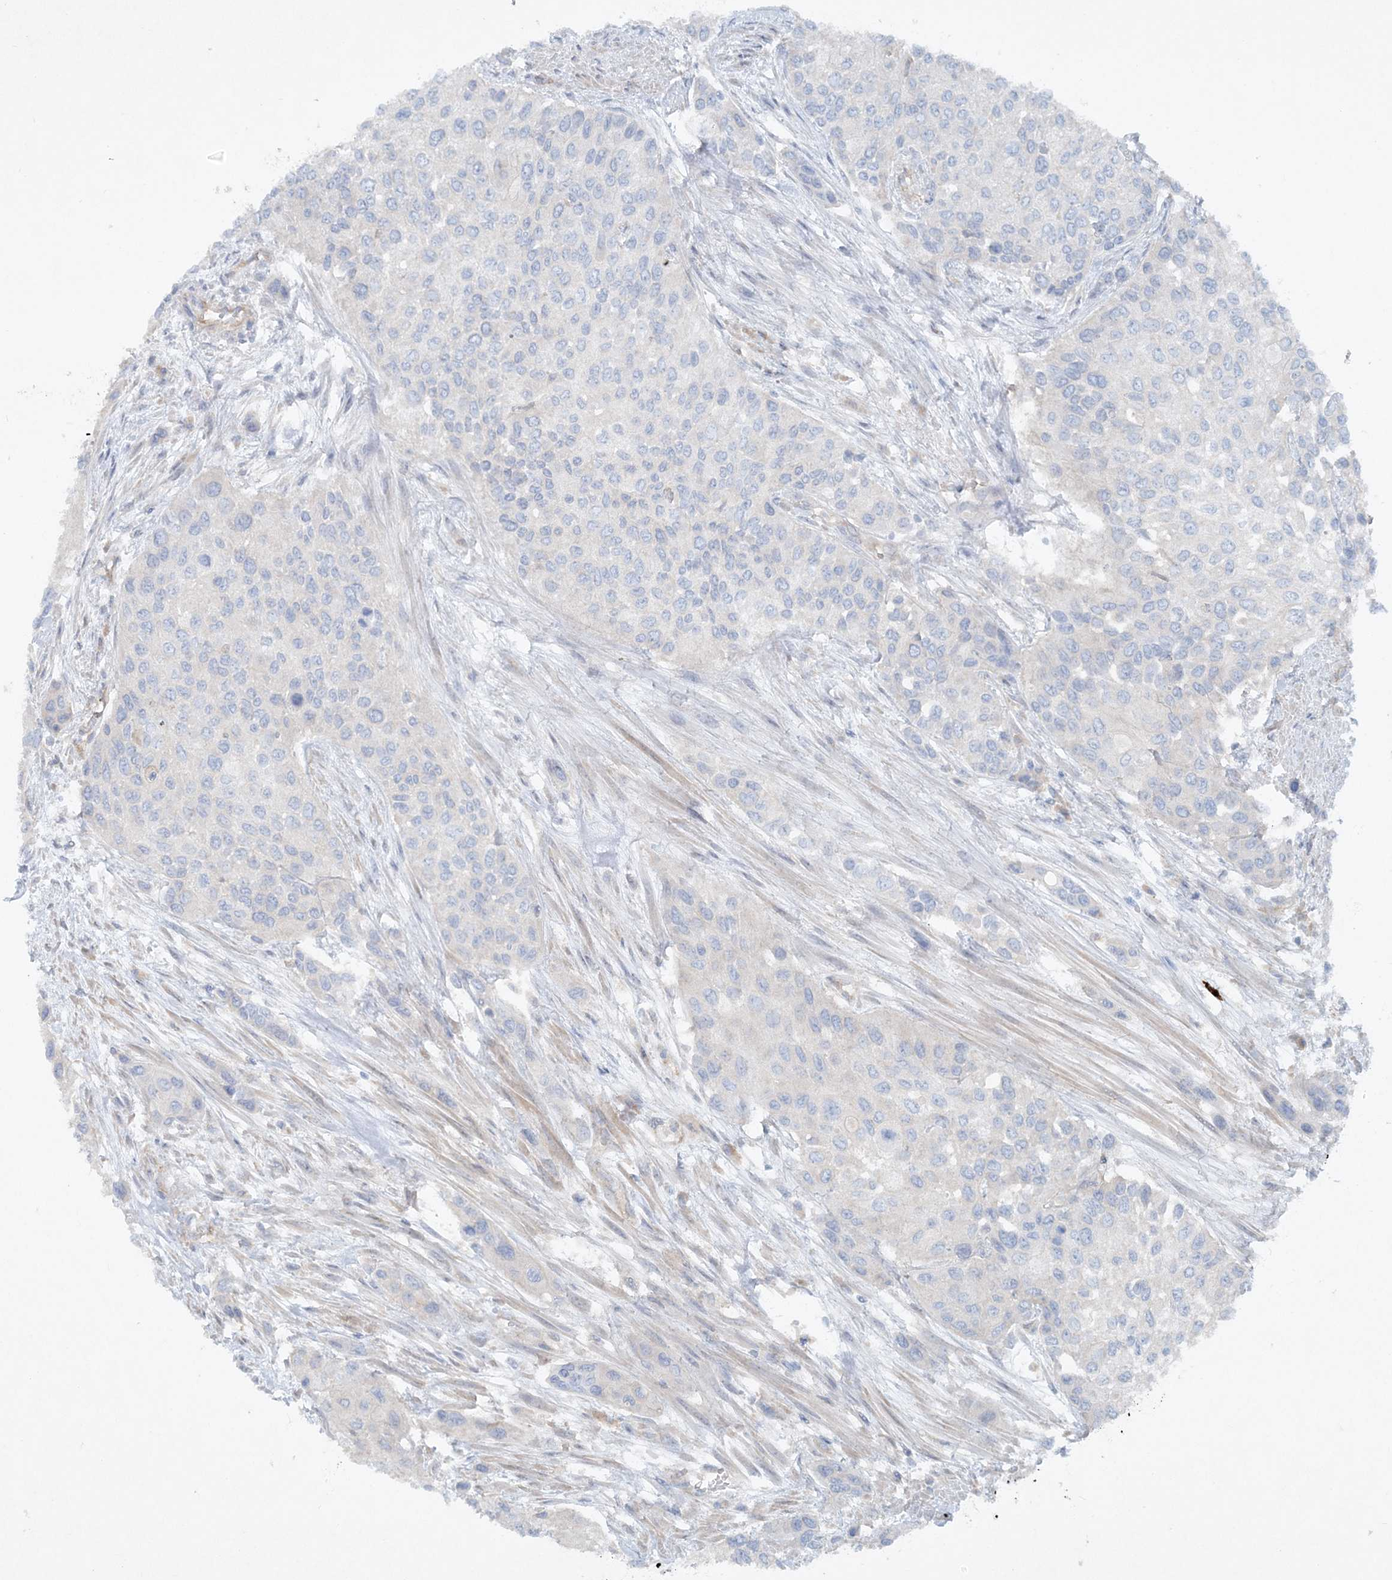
{"staining": {"intensity": "negative", "quantity": "none", "location": "none"}, "tissue": "urothelial cancer", "cell_type": "Tumor cells", "image_type": "cancer", "snomed": [{"axis": "morphology", "description": "Normal tissue, NOS"}, {"axis": "morphology", "description": "Urothelial carcinoma, High grade"}, {"axis": "topography", "description": "Vascular tissue"}, {"axis": "topography", "description": "Urinary bladder"}], "caption": "A histopathology image of urothelial carcinoma (high-grade) stained for a protein exhibits no brown staining in tumor cells.", "gene": "ATP11A", "patient": {"sex": "female", "age": 56}}